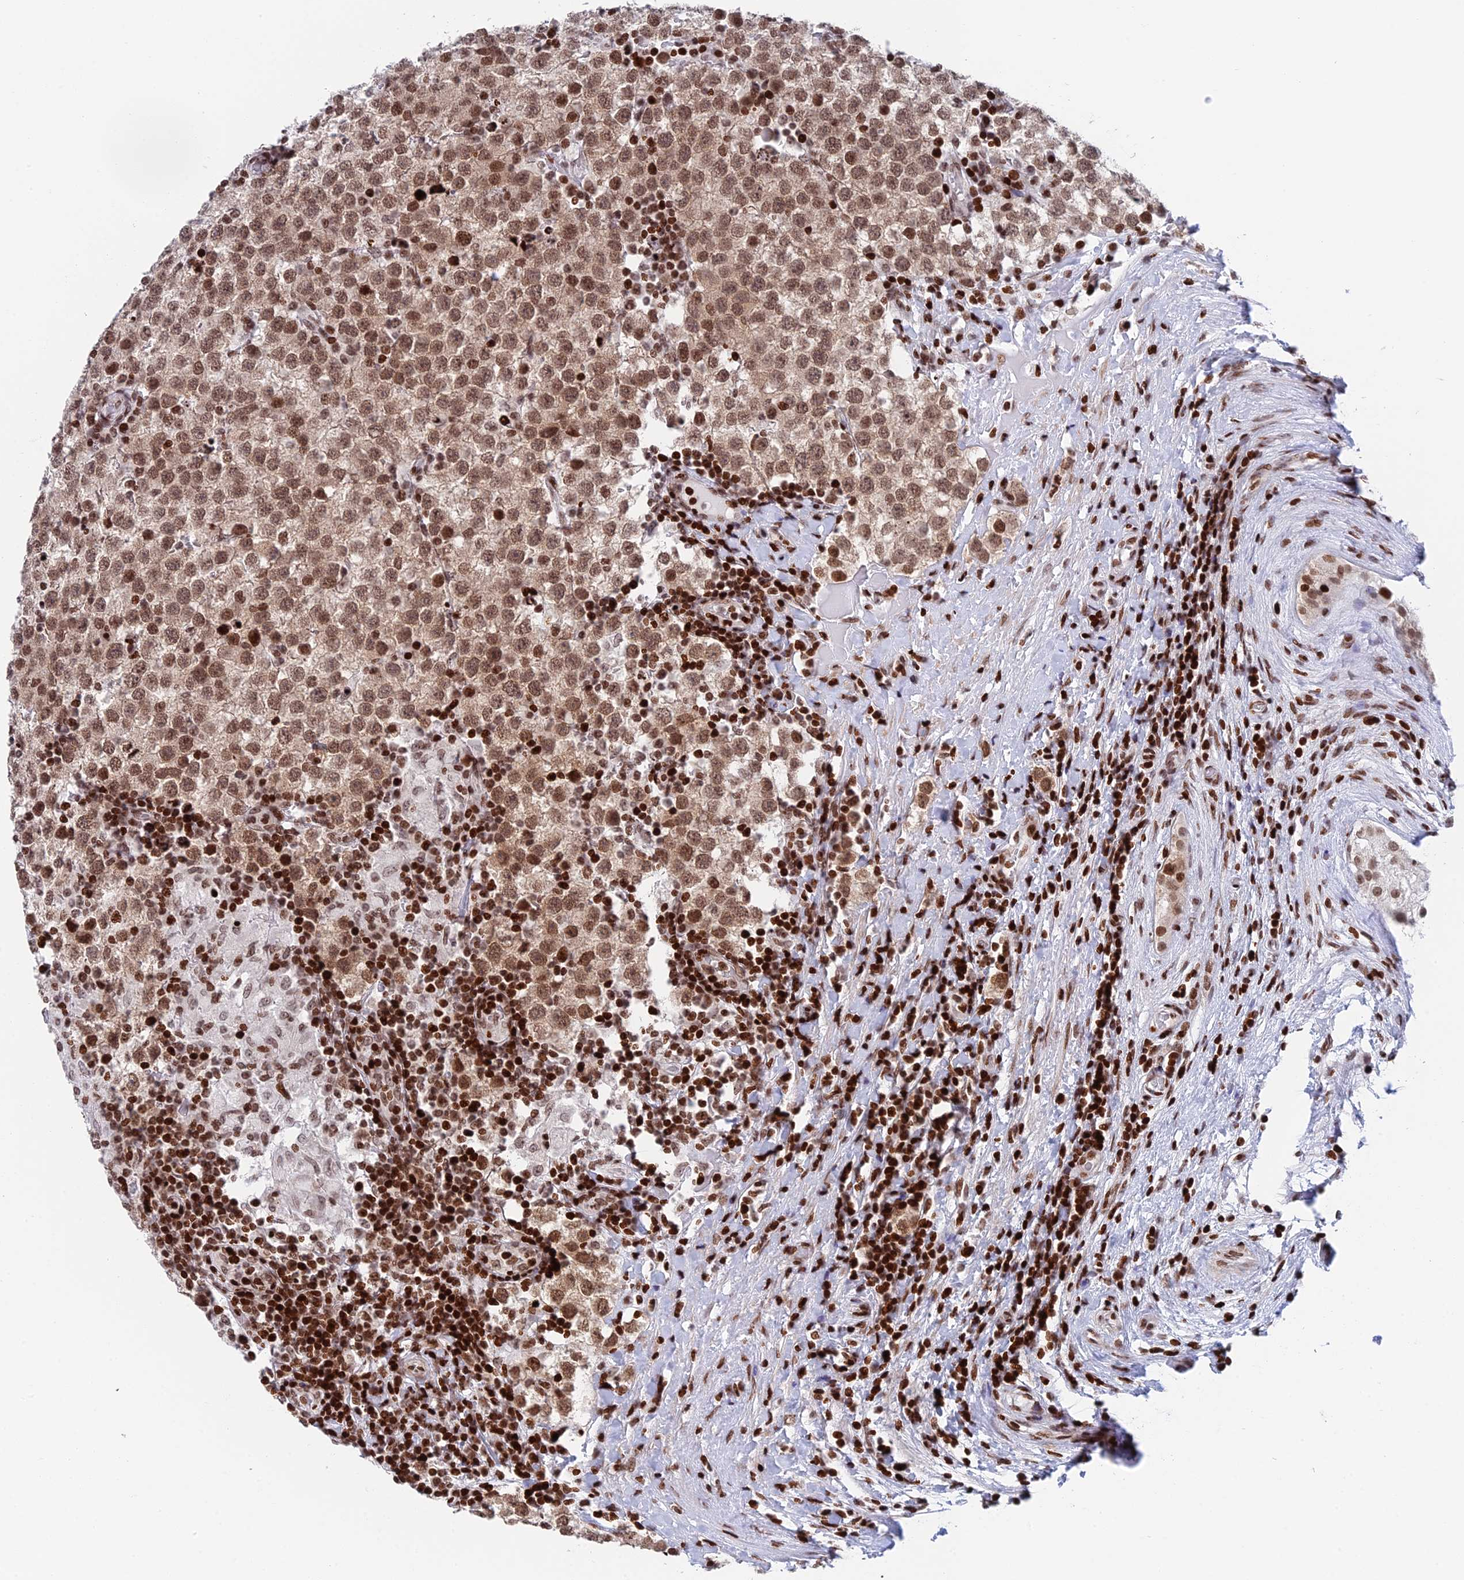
{"staining": {"intensity": "moderate", "quantity": ">75%", "location": "nuclear"}, "tissue": "testis cancer", "cell_type": "Tumor cells", "image_type": "cancer", "snomed": [{"axis": "morphology", "description": "Seminoma, NOS"}, {"axis": "topography", "description": "Testis"}], "caption": "This is an image of immunohistochemistry staining of testis cancer (seminoma), which shows moderate expression in the nuclear of tumor cells.", "gene": "RPAP1", "patient": {"sex": "male", "age": 34}}